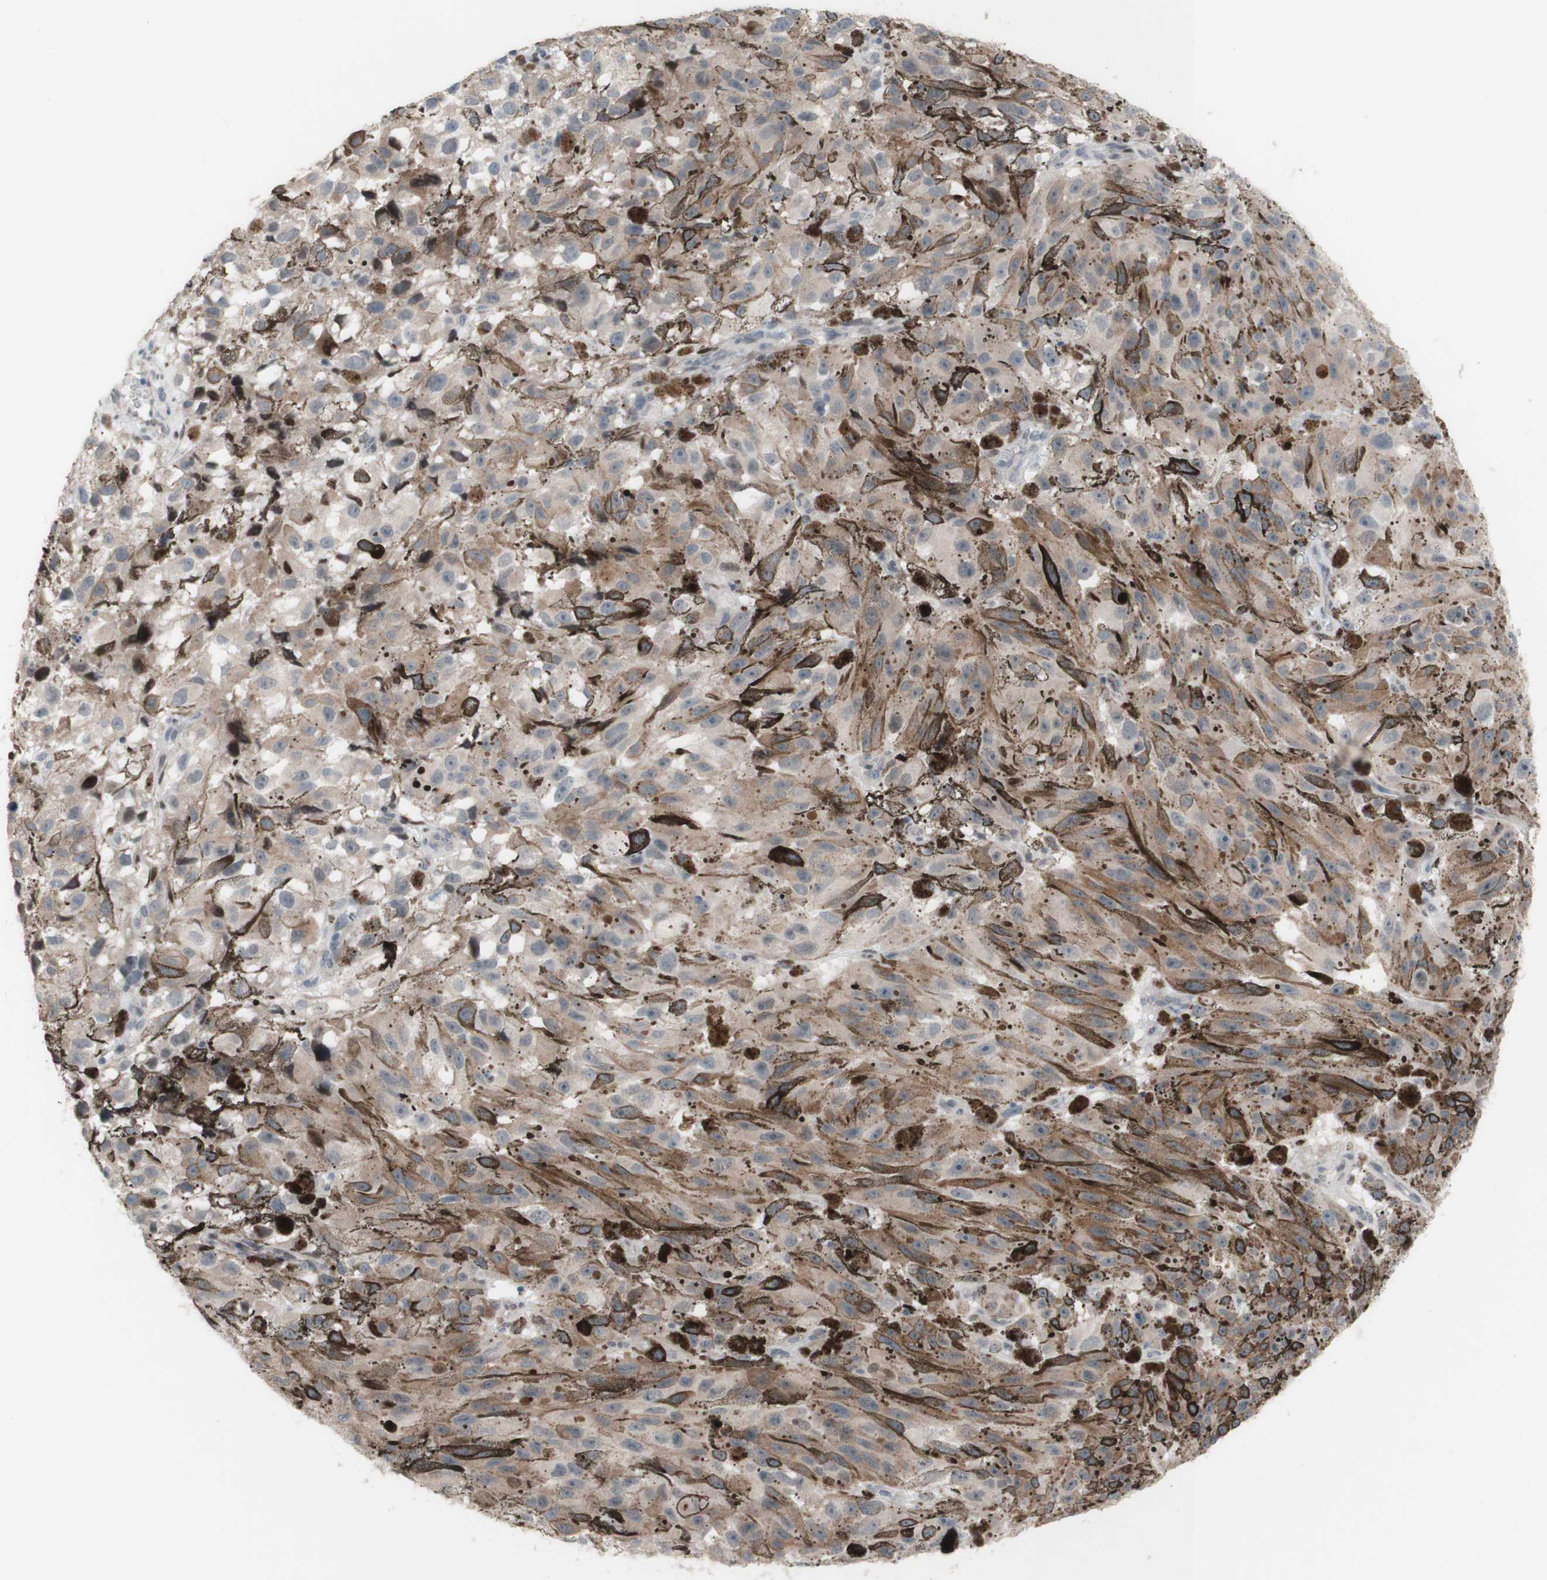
{"staining": {"intensity": "moderate", "quantity": "25%-75%", "location": "cytoplasmic/membranous"}, "tissue": "melanoma", "cell_type": "Tumor cells", "image_type": "cancer", "snomed": [{"axis": "morphology", "description": "Malignant melanoma, NOS"}, {"axis": "topography", "description": "Skin"}], "caption": "Malignant melanoma was stained to show a protein in brown. There is medium levels of moderate cytoplasmic/membranous positivity in about 25%-75% of tumor cells. (Brightfield microscopy of DAB IHC at high magnification).", "gene": "PHTF2", "patient": {"sex": "female", "age": 104}}